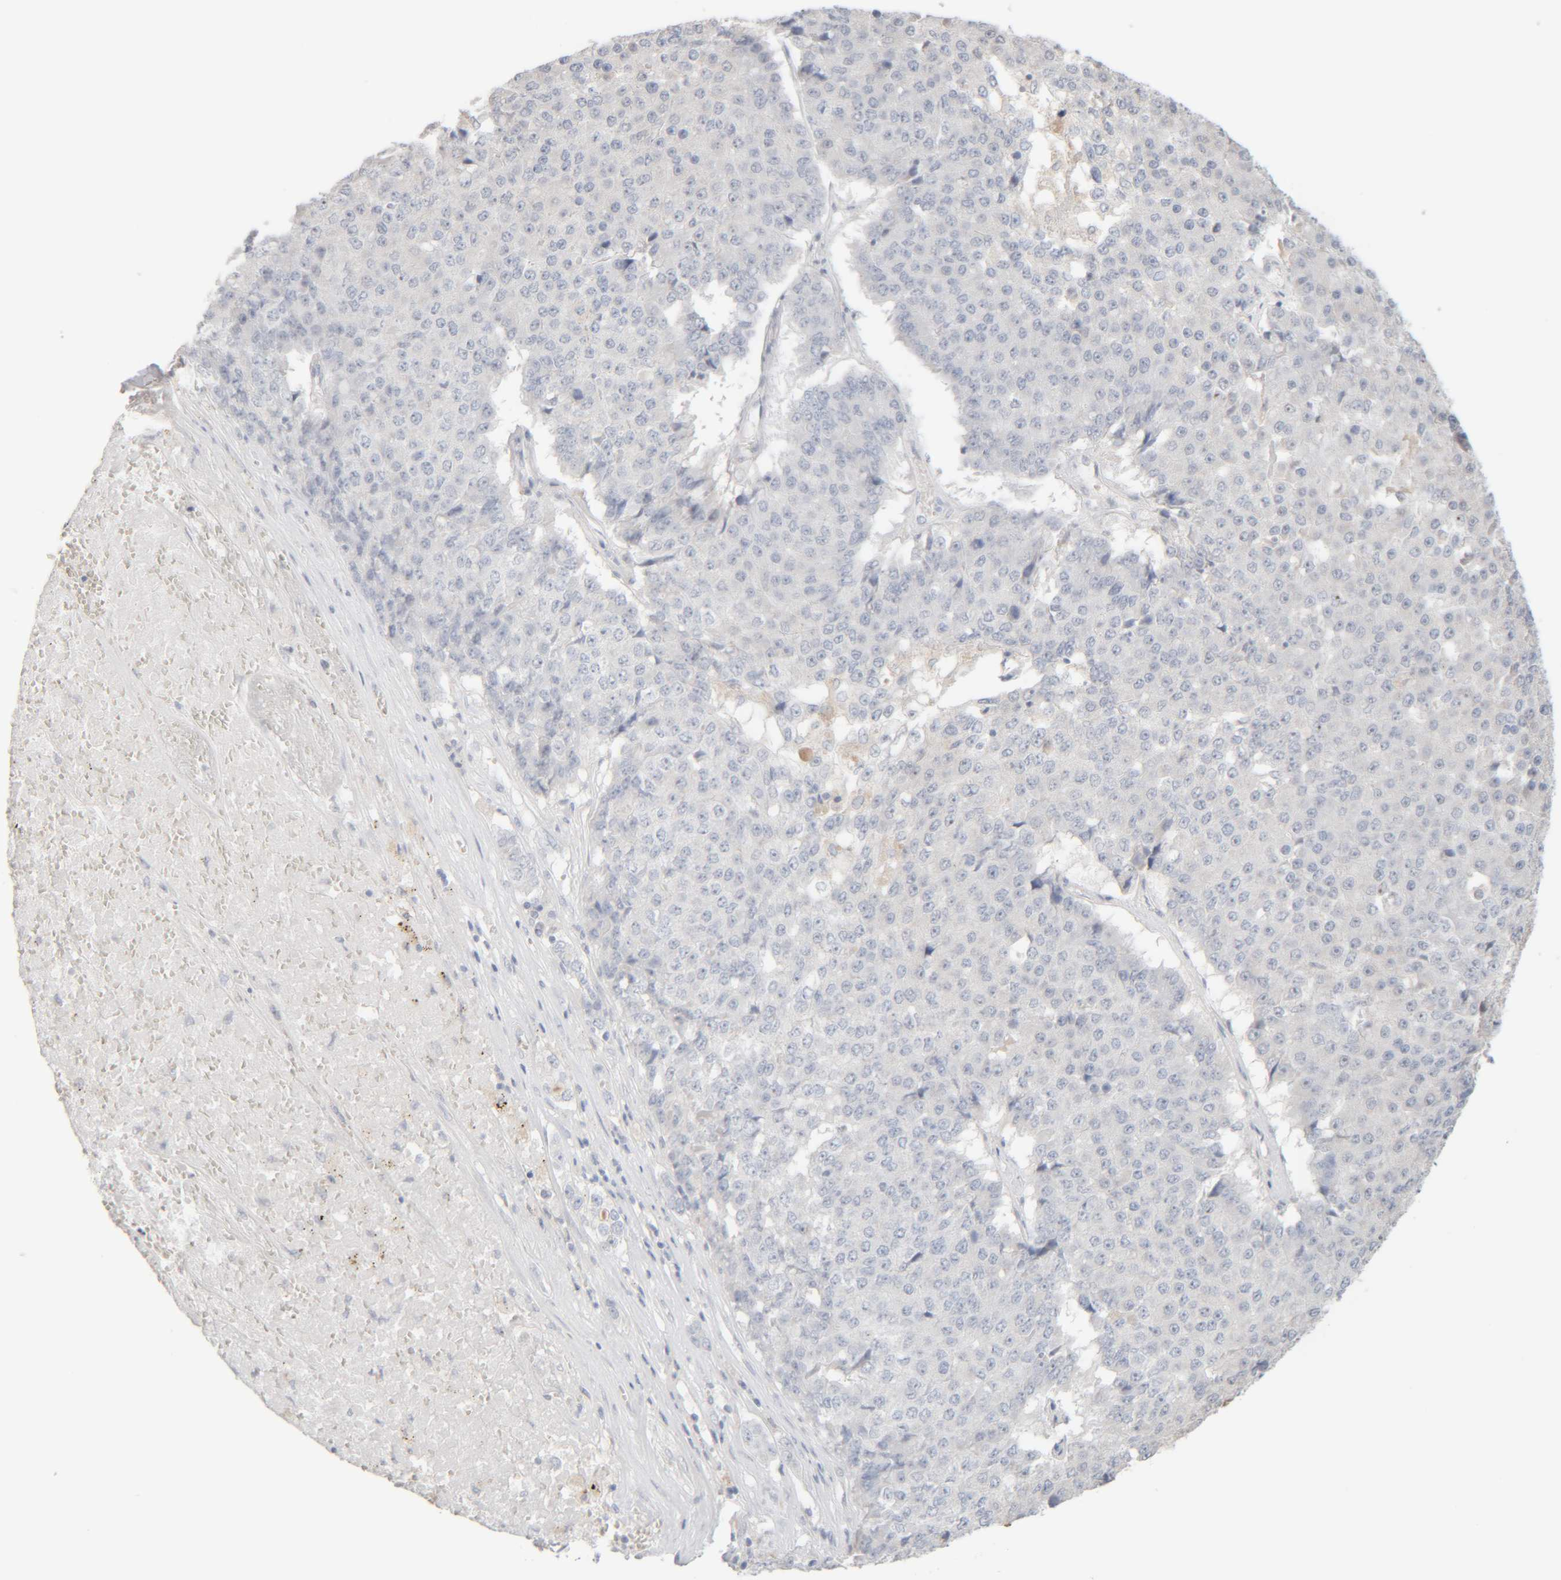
{"staining": {"intensity": "negative", "quantity": "none", "location": "none"}, "tissue": "pancreatic cancer", "cell_type": "Tumor cells", "image_type": "cancer", "snomed": [{"axis": "morphology", "description": "Adenocarcinoma, NOS"}, {"axis": "topography", "description": "Pancreas"}], "caption": "A photomicrograph of pancreatic cancer (adenocarcinoma) stained for a protein shows no brown staining in tumor cells. Nuclei are stained in blue.", "gene": "RIDA", "patient": {"sex": "male", "age": 50}}